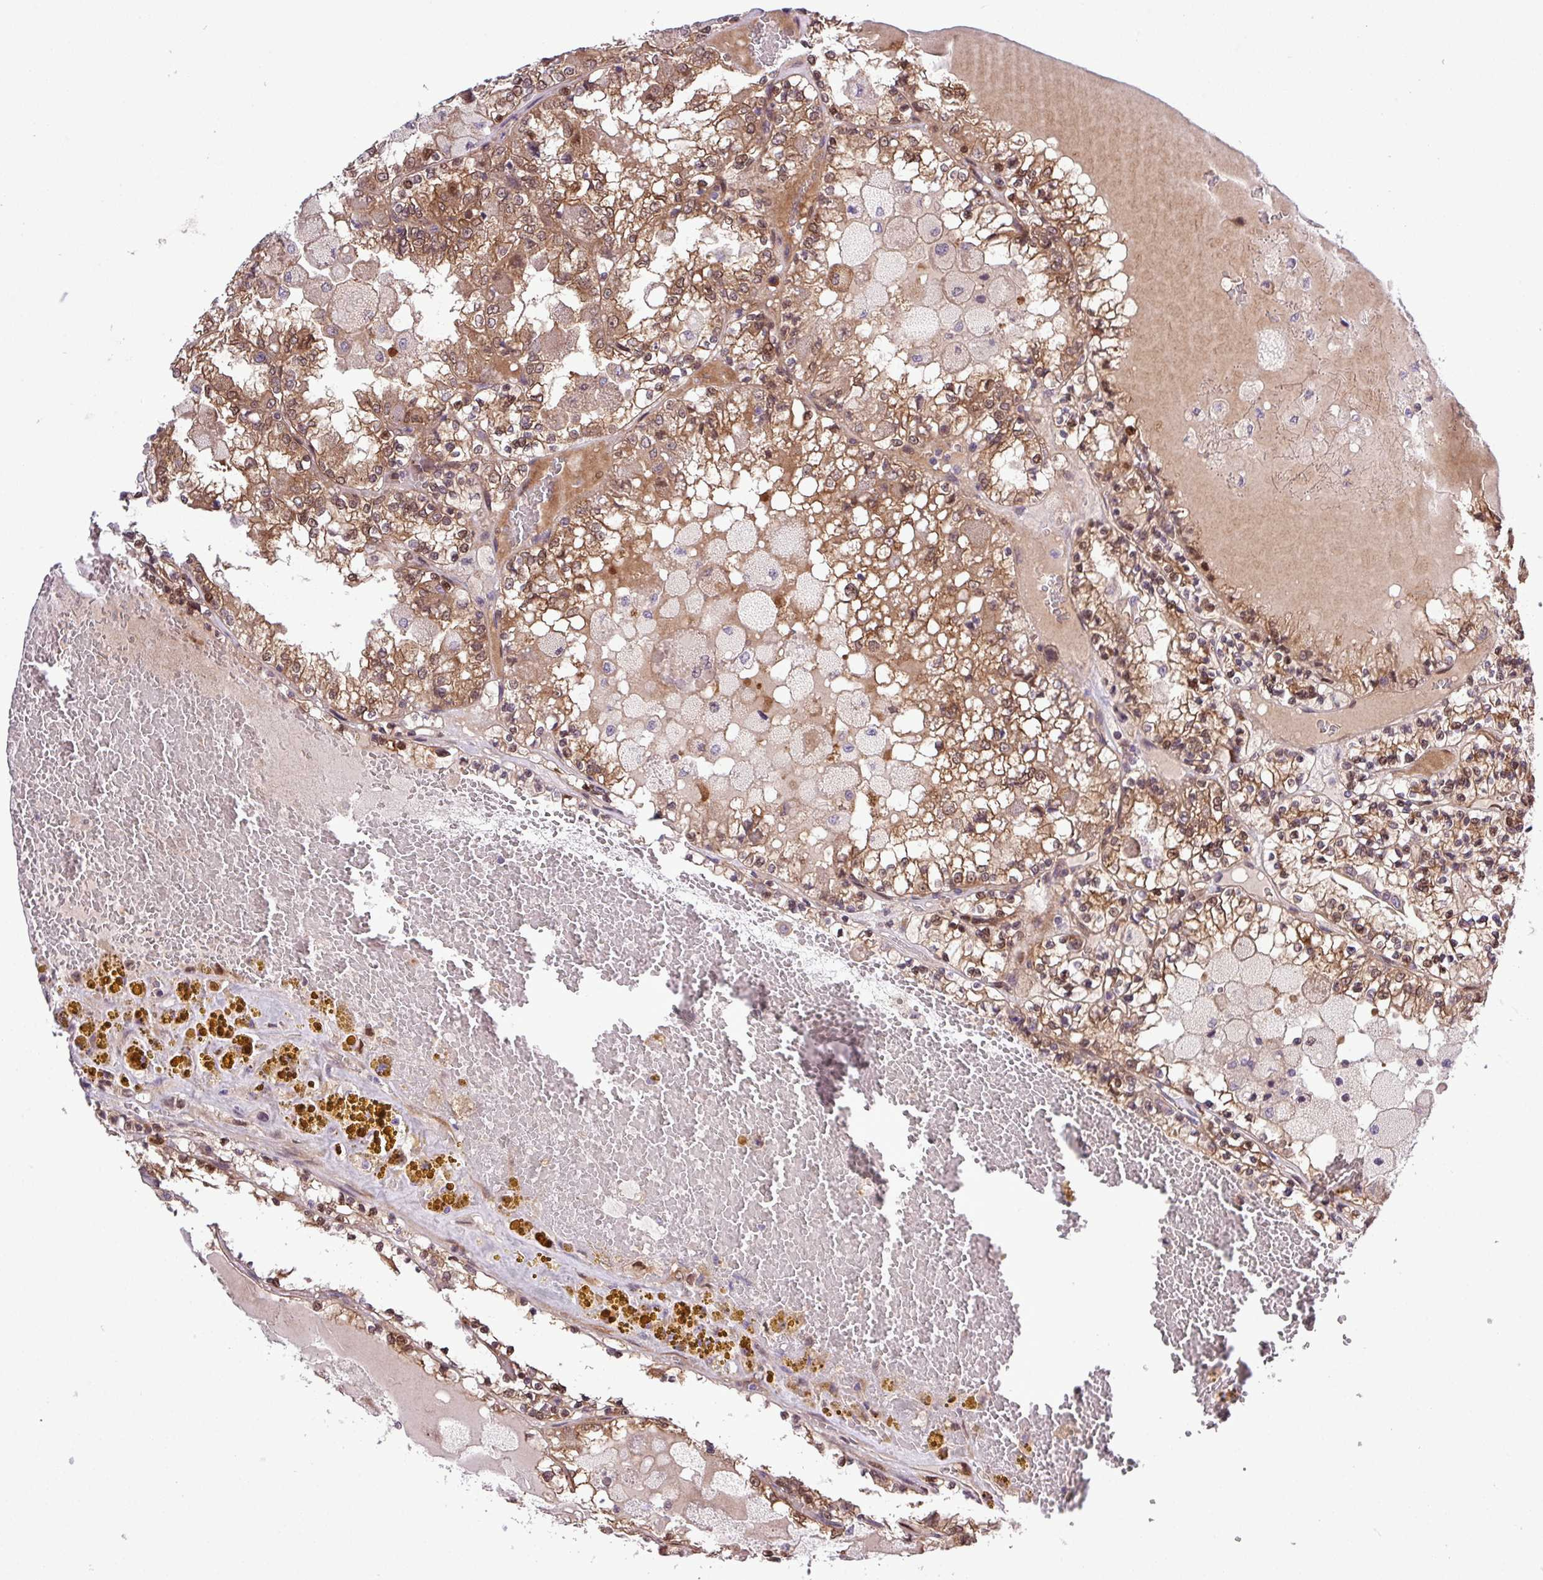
{"staining": {"intensity": "moderate", "quantity": ">75%", "location": "cytoplasmic/membranous,nuclear"}, "tissue": "renal cancer", "cell_type": "Tumor cells", "image_type": "cancer", "snomed": [{"axis": "morphology", "description": "Adenocarcinoma, NOS"}, {"axis": "topography", "description": "Kidney"}], "caption": "Immunohistochemical staining of human renal cancer (adenocarcinoma) exhibits medium levels of moderate cytoplasmic/membranous and nuclear protein expression in approximately >75% of tumor cells. (Brightfield microscopy of DAB IHC at high magnification).", "gene": "CARHSP1", "patient": {"sex": "female", "age": 56}}